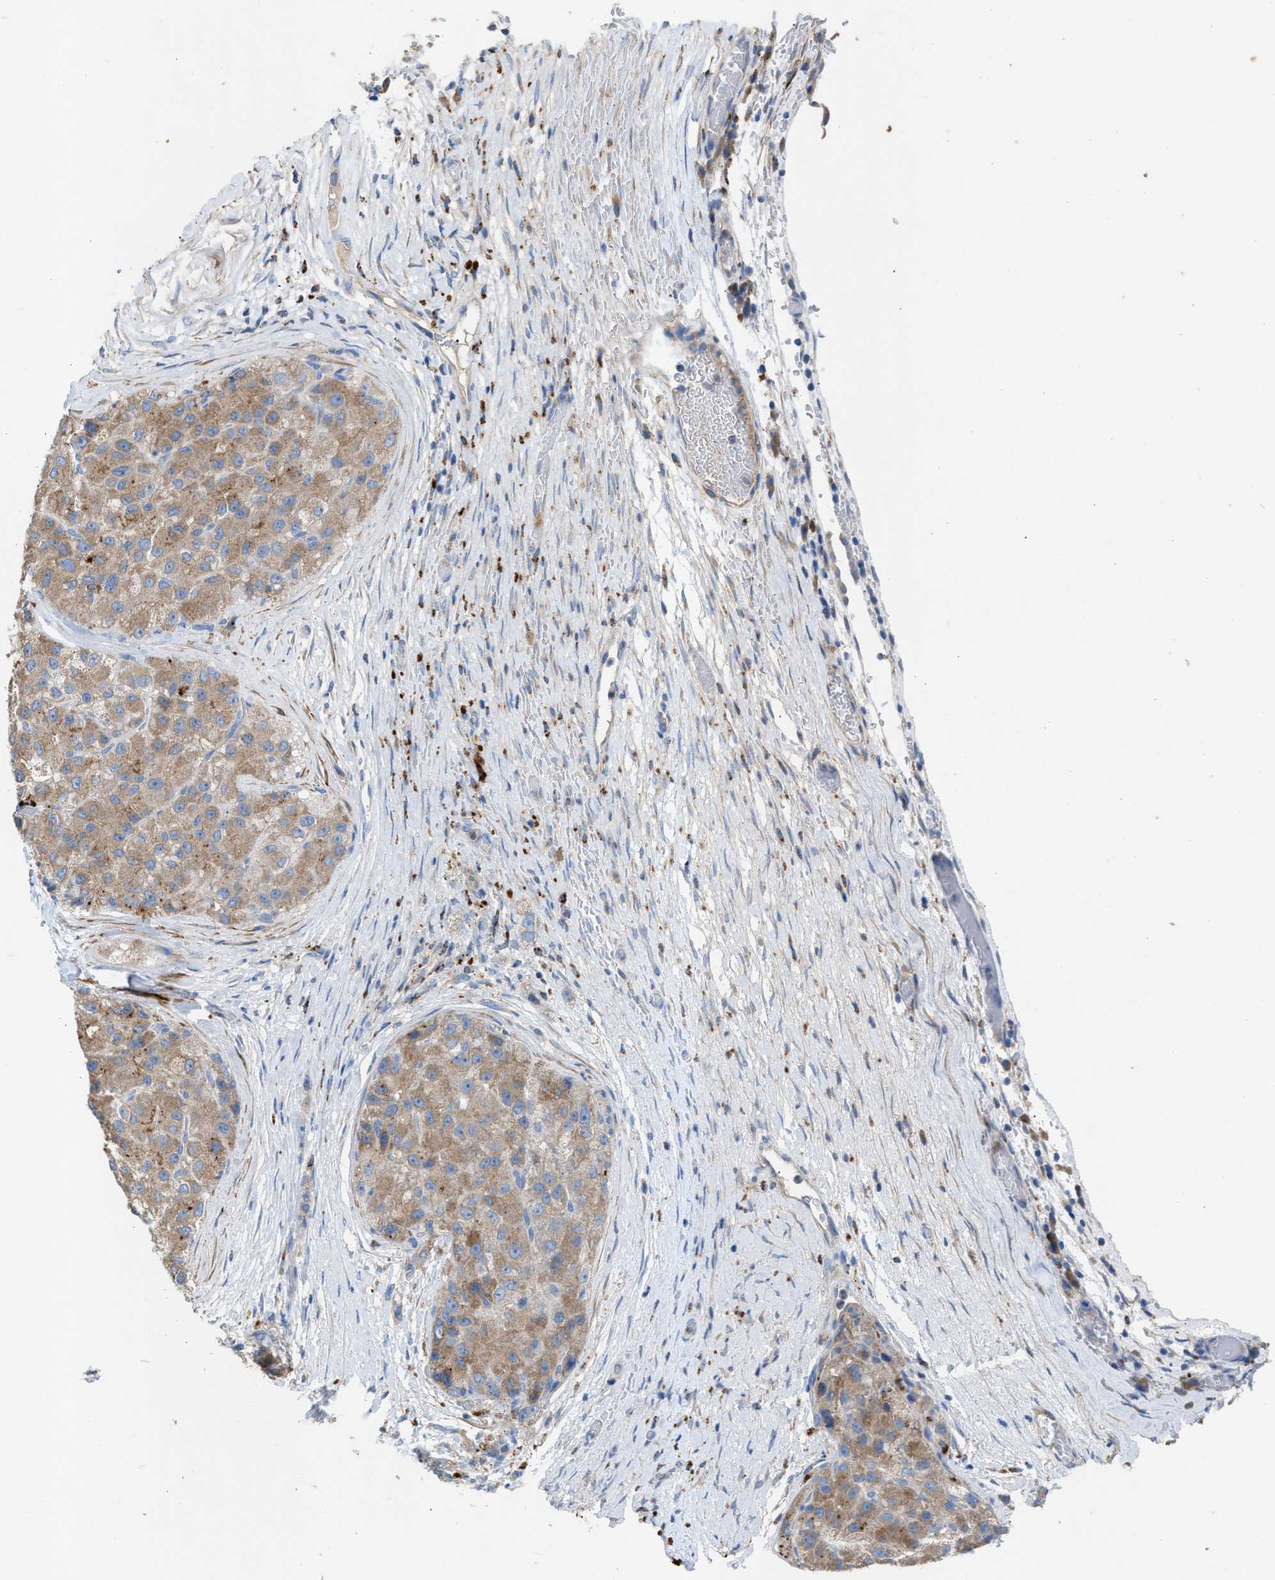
{"staining": {"intensity": "weak", "quantity": ">75%", "location": "cytoplasmic/membranous"}, "tissue": "liver cancer", "cell_type": "Tumor cells", "image_type": "cancer", "snomed": [{"axis": "morphology", "description": "Carcinoma, Hepatocellular, NOS"}, {"axis": "topography", "description": "Liver"}], "caption": "Immunohistochemistry micrograph of human liver cancer stained for a protein (brown), which shows low levels of weak cytoplasmic/membranous expression in approximately >75% of tumor cells.", "gene": "AOAH", "patient": {"sex": "male", "age": 80}}